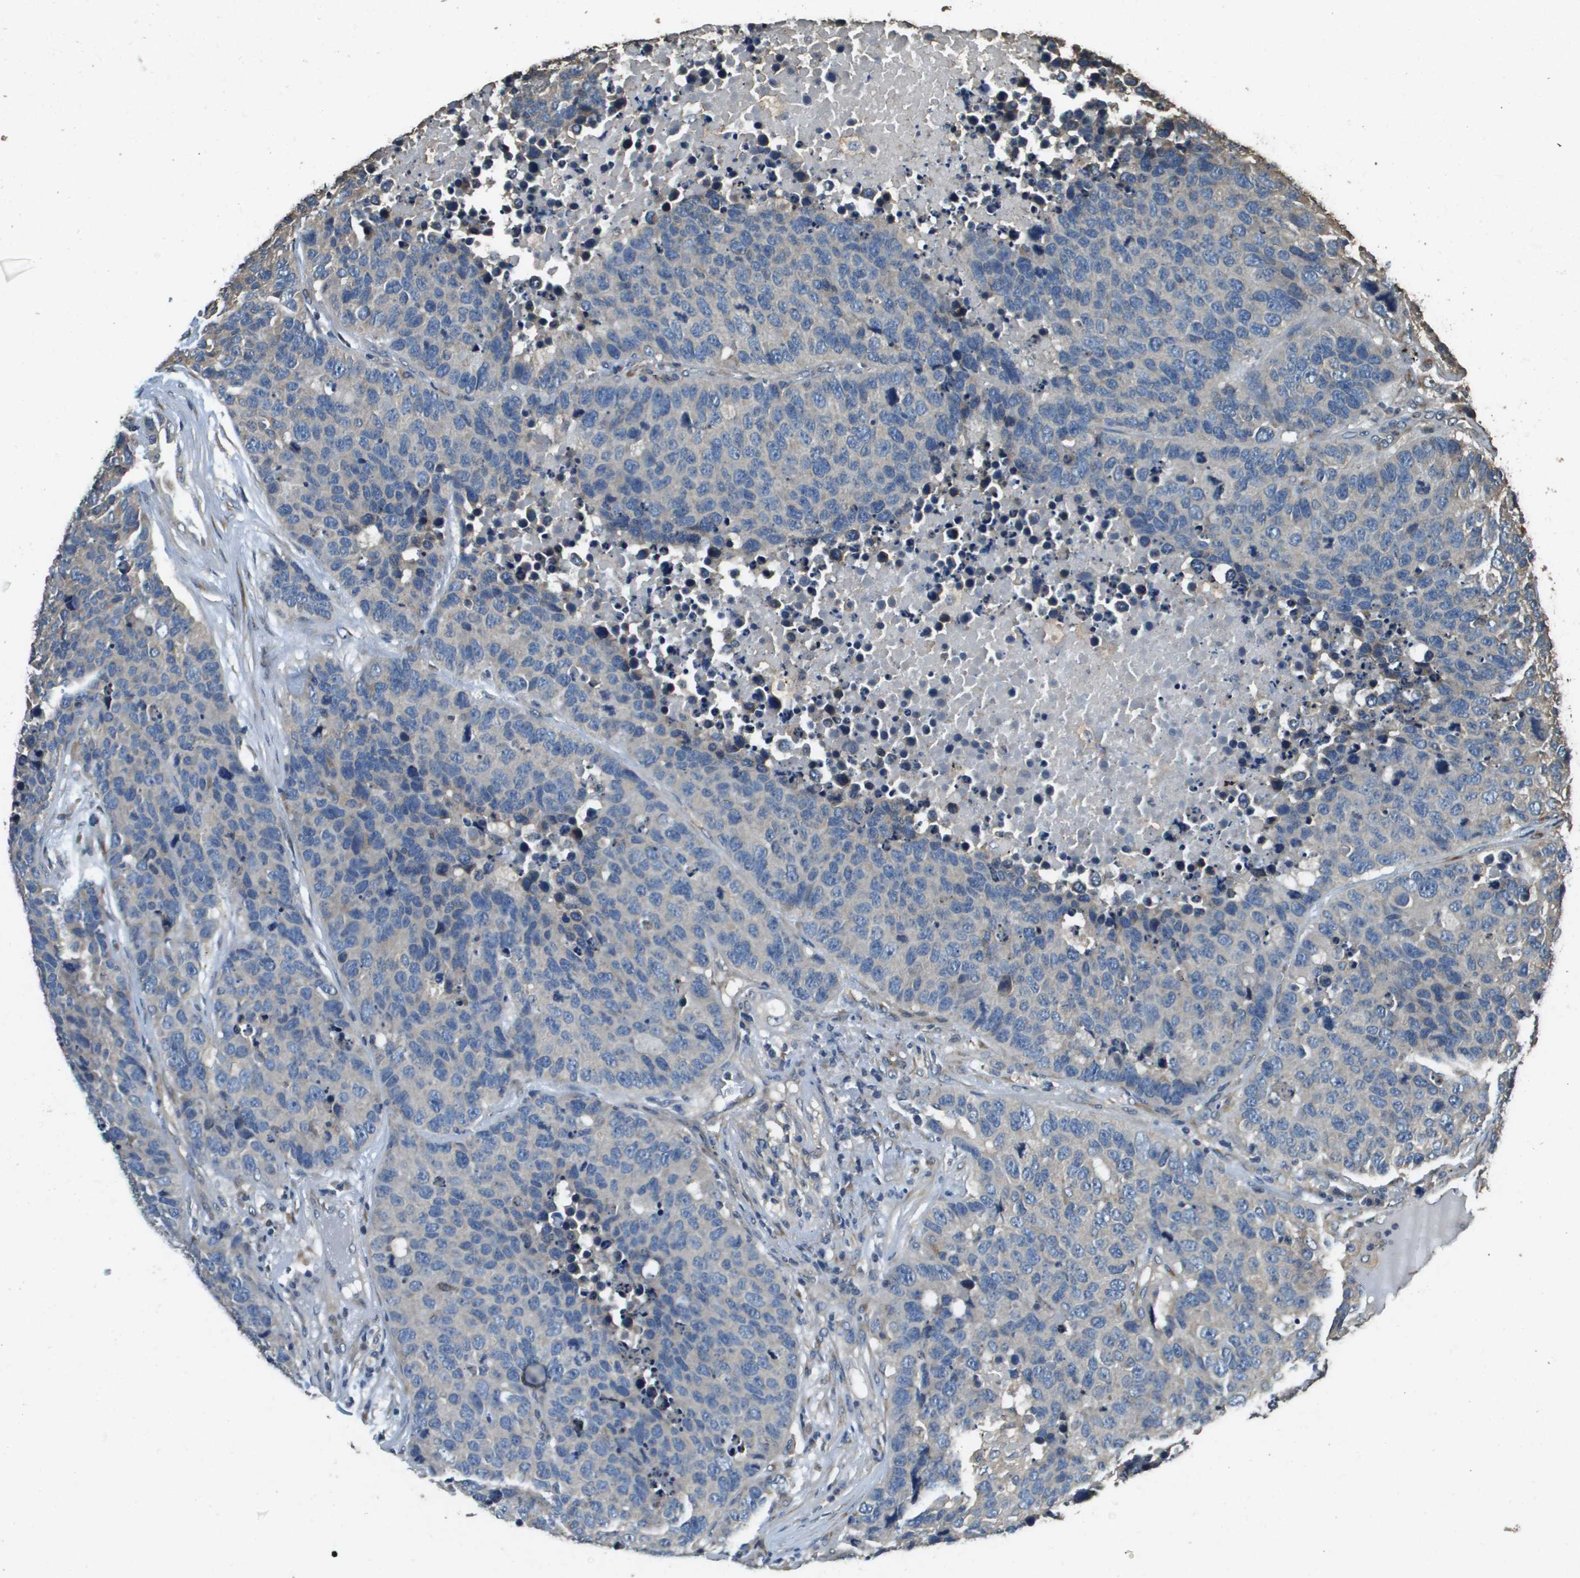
{"staining": {"intensity": "negative", "quantity": "none", "location": "none"}, "tissue": "carcinoid", "cell_type": "Tumor cells", "image_type": "cancer", "snomed": [{"axis": "morphology", "description": "Carcinoid, malignant, NOS"}, {"axis": "topography", "description": "Lung"}], "caption": "An image of carcinoid stained for a protein shows no brown staining in tumor cells.", "gene": "RAB6B", "patient": {"sex": "male", "age": 60}}